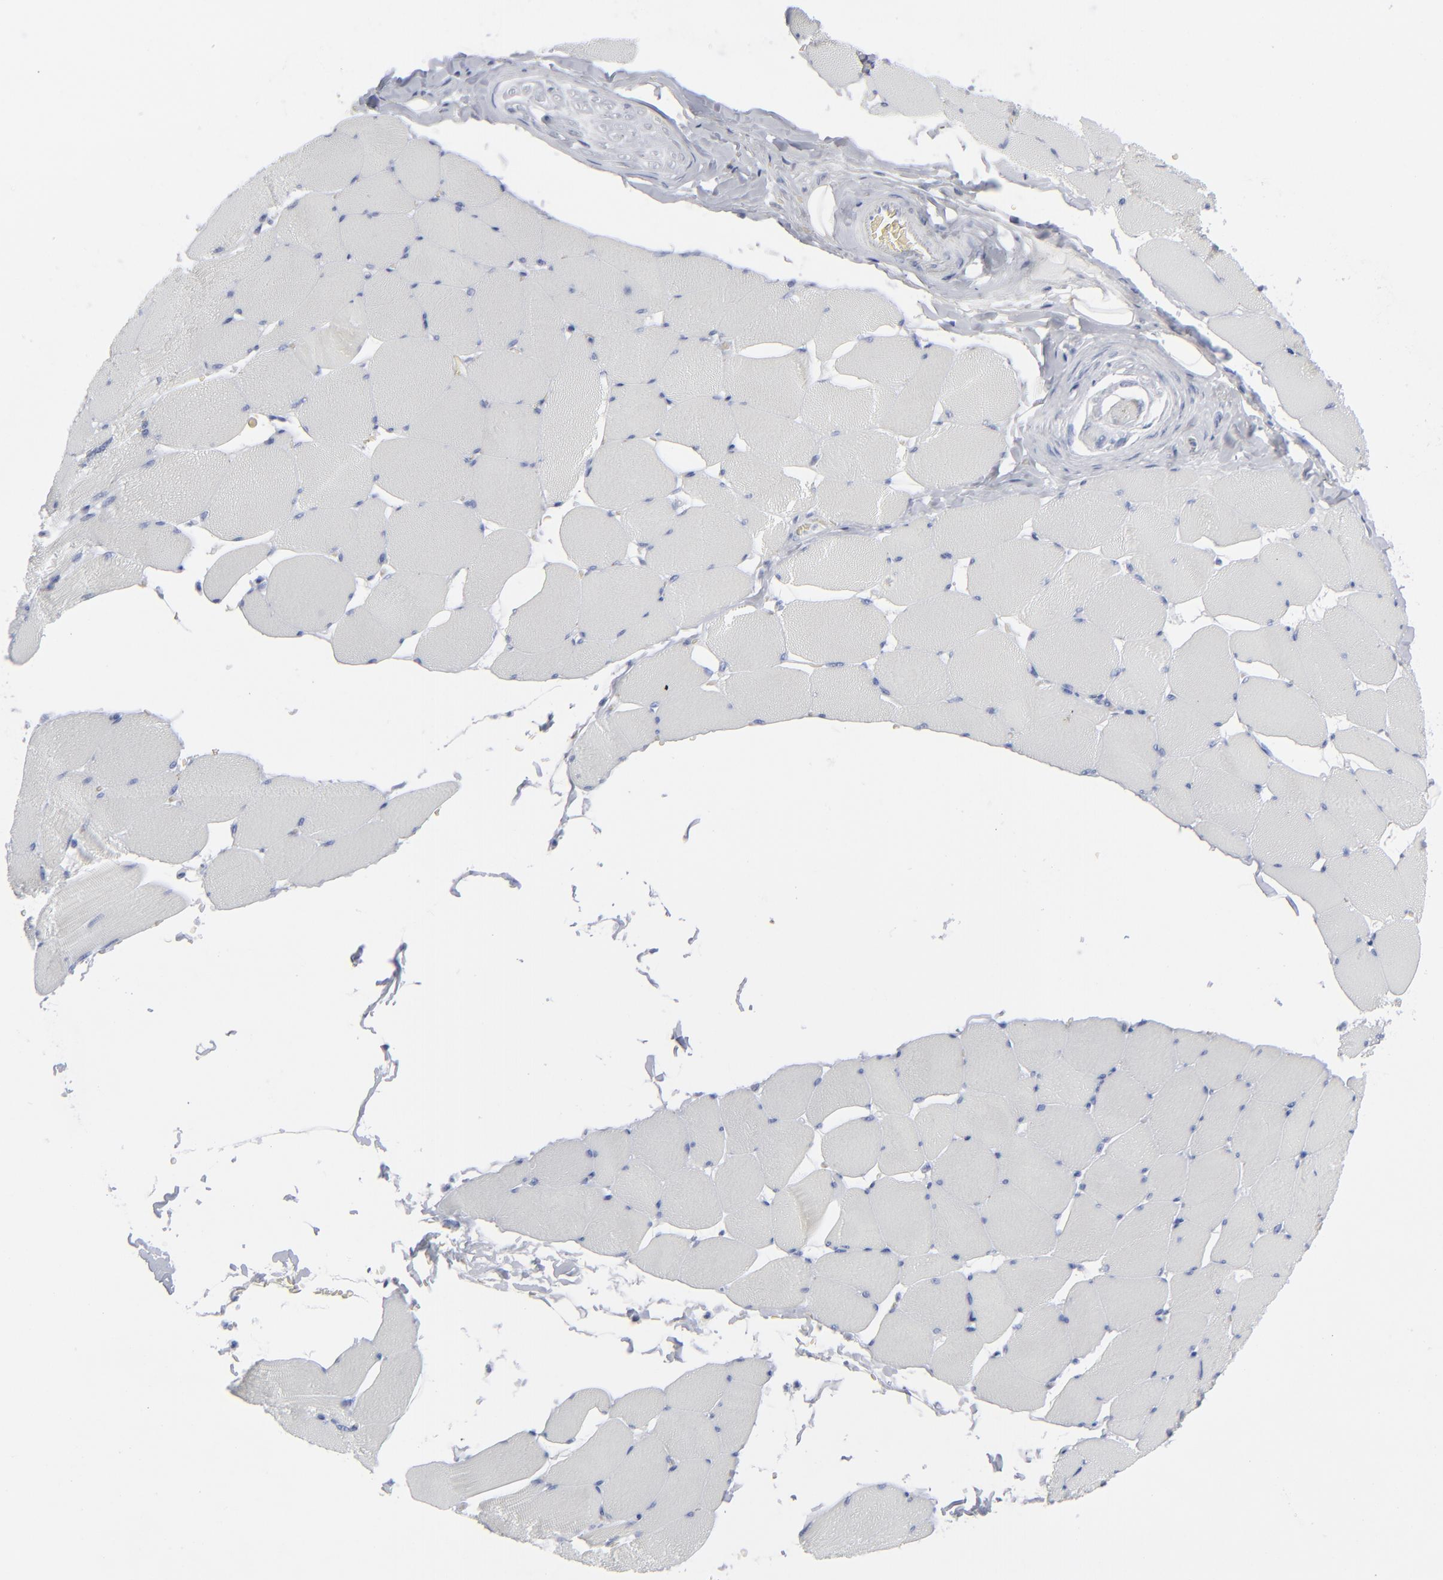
{"staining": {"intensity": "negative", "quantity": "none", "location": "none"}, "tissue": "skeletal muscle", "cell_type": "Myocytes", "image_type": "normal", "snomed": [{"axis": "morphology", "description": "Normal tissue, NOS"}, {"axis": "topography", "description": "Skeletal muscle"}], "caption": "DAB immunohistochemical staining of normal skeletal muscle demonstrates no significant staining in myocytes. (IHC, brightfield microscopy, high magnification).", "gene": "MSLN", "patient": {"sex": "male", "age": 62}}